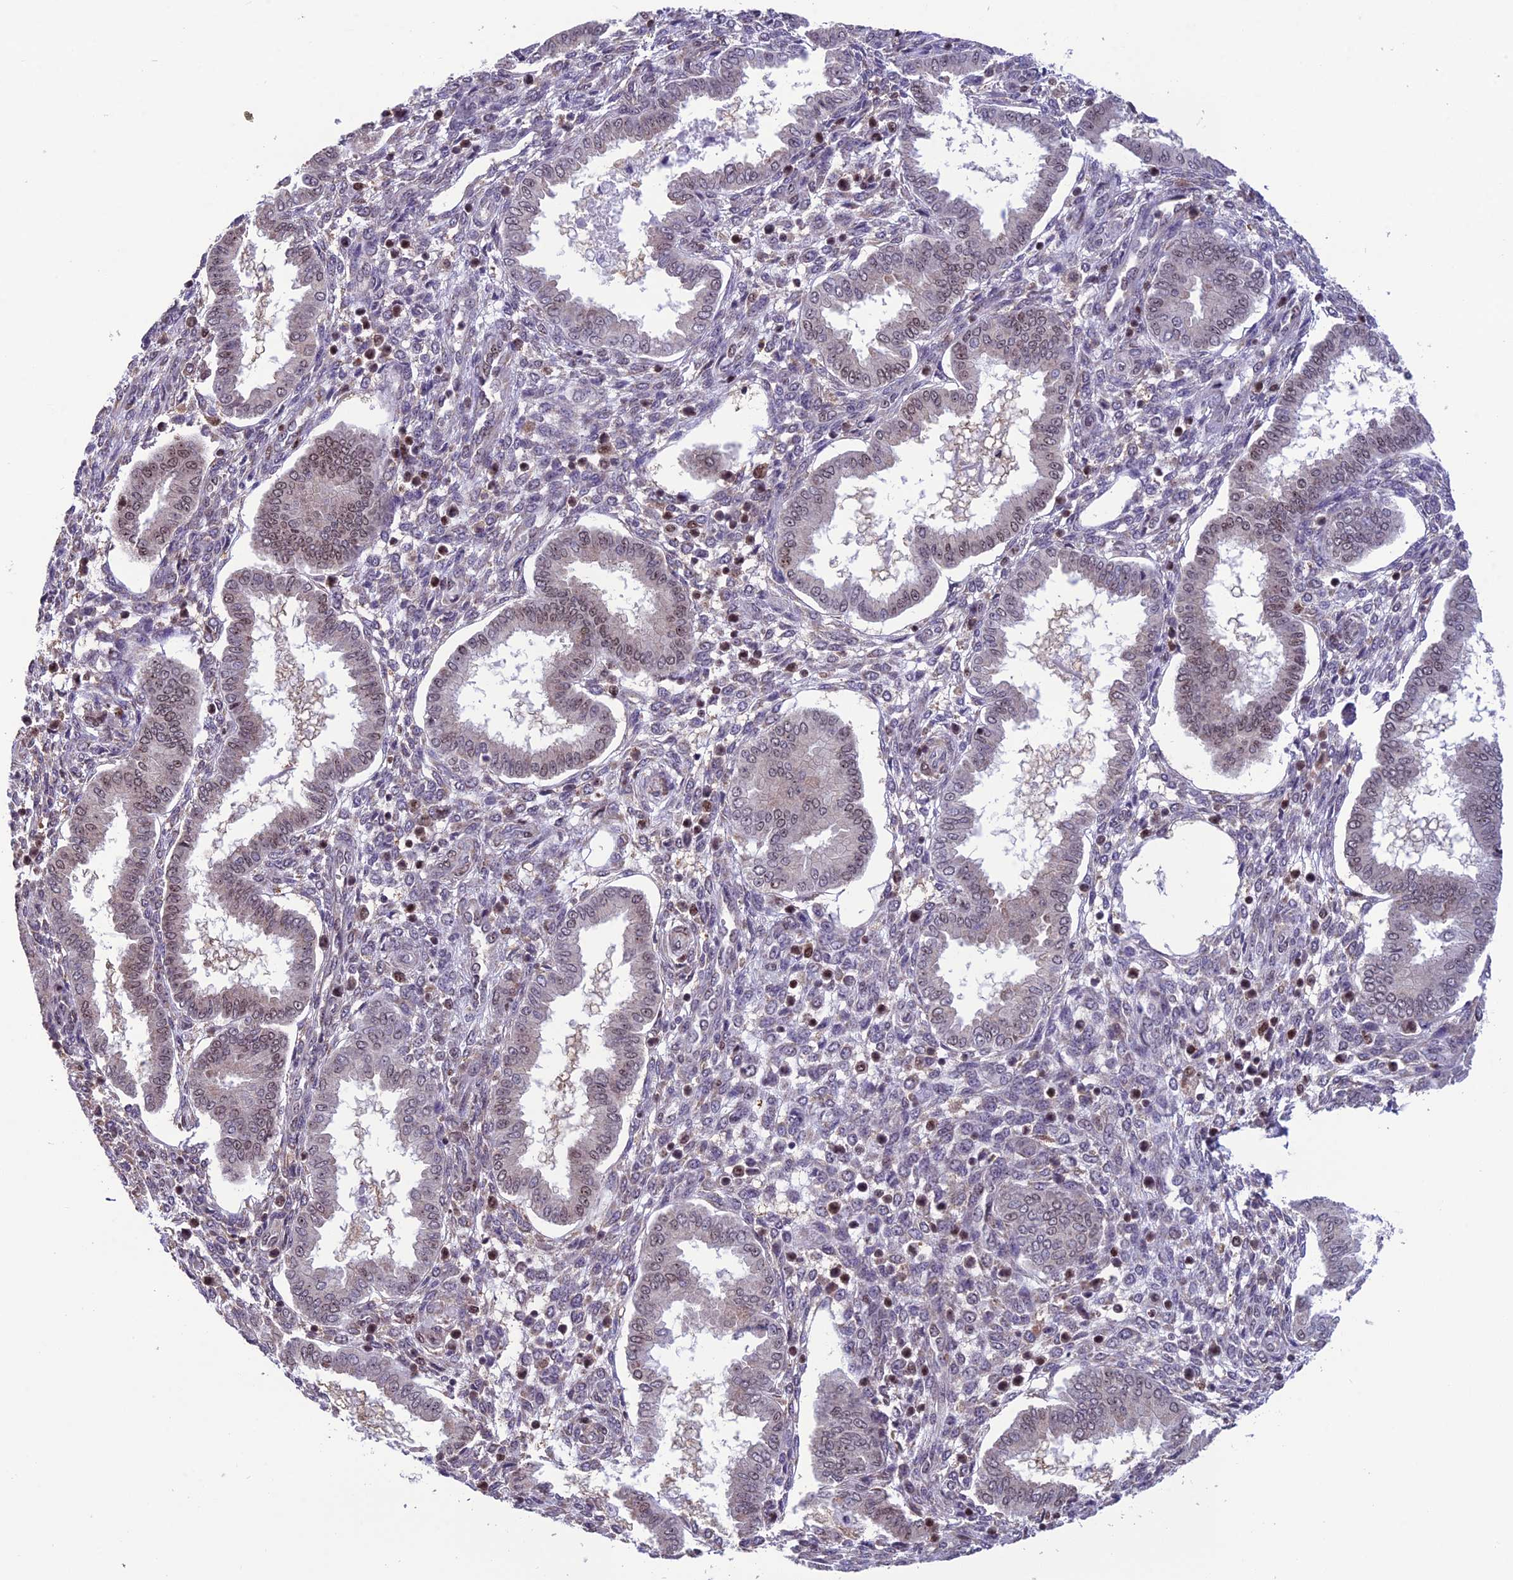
{"staining": {"intensity": "negative", "quantity": "none", "location": "none"}, "tissue": "endometrium", "cell_type": "Cells in endometrial stroma", "image_type": "normal", "snomed": [{"axis": "morphology", "description": "Normal tissue, NOS"}, {"axis": "topography", "description": "Endometrium"}], "caption": "This photomicrograph is of unremarkable endometrium stained with immunohistochemistry (IHC) to label a protein in brown with the nuclei are counter-stained blue. There is no staining in cells in endometrial stroma. The staining is performed using DAB (3,3'-diaminobenzidine) brown chromogen with nuclei counter-stained in using hematoxylin.", "gene": "MIS12", "patient": {"sex": "female", "age": 24}}